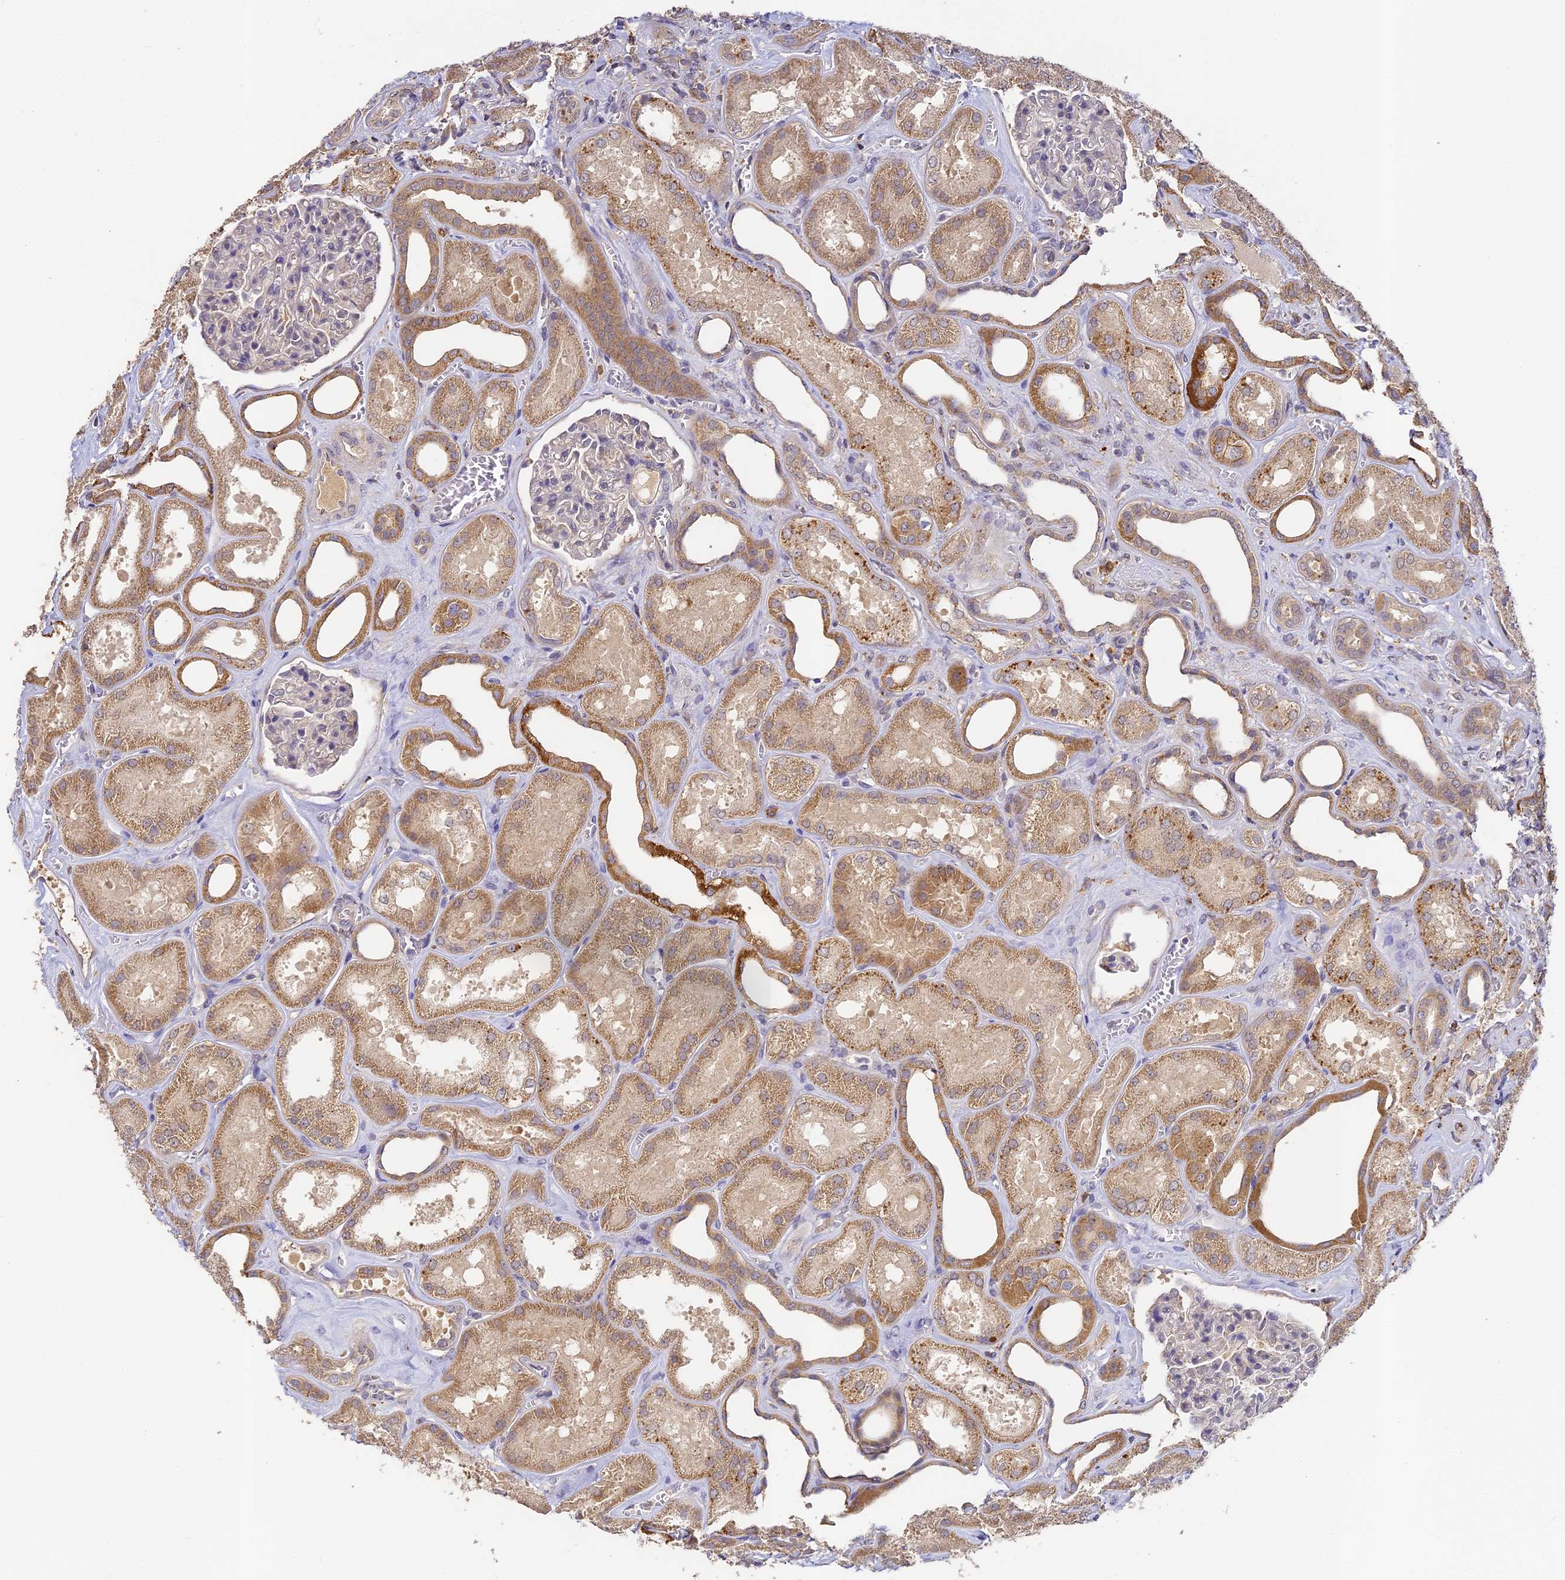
{"staining": {"intensity": "negative", "quantity": "none", "location": "none"}, "tissue": "kidney", "cell_type": "Cells in glomeruli", "image_type": "normal", "snomed": [{"axis": "morphology", "description": "Normal tissue, NOS"}, {"axis": "morphology", "description": "Adenocarcinoma, NOS"}, {"axis": "topography", "description": "Kidney"}], "caption": "Immunohistochemistry of unremarkable human kidney displays no staining in cells in glomeruli. (DAB (3,3'-diaminobenzidine) immunohistochemistry visualized using brightfield microscopy, high magnification).", "gene": "YAE1", "patient": {"sex": "female", "age": 68}}